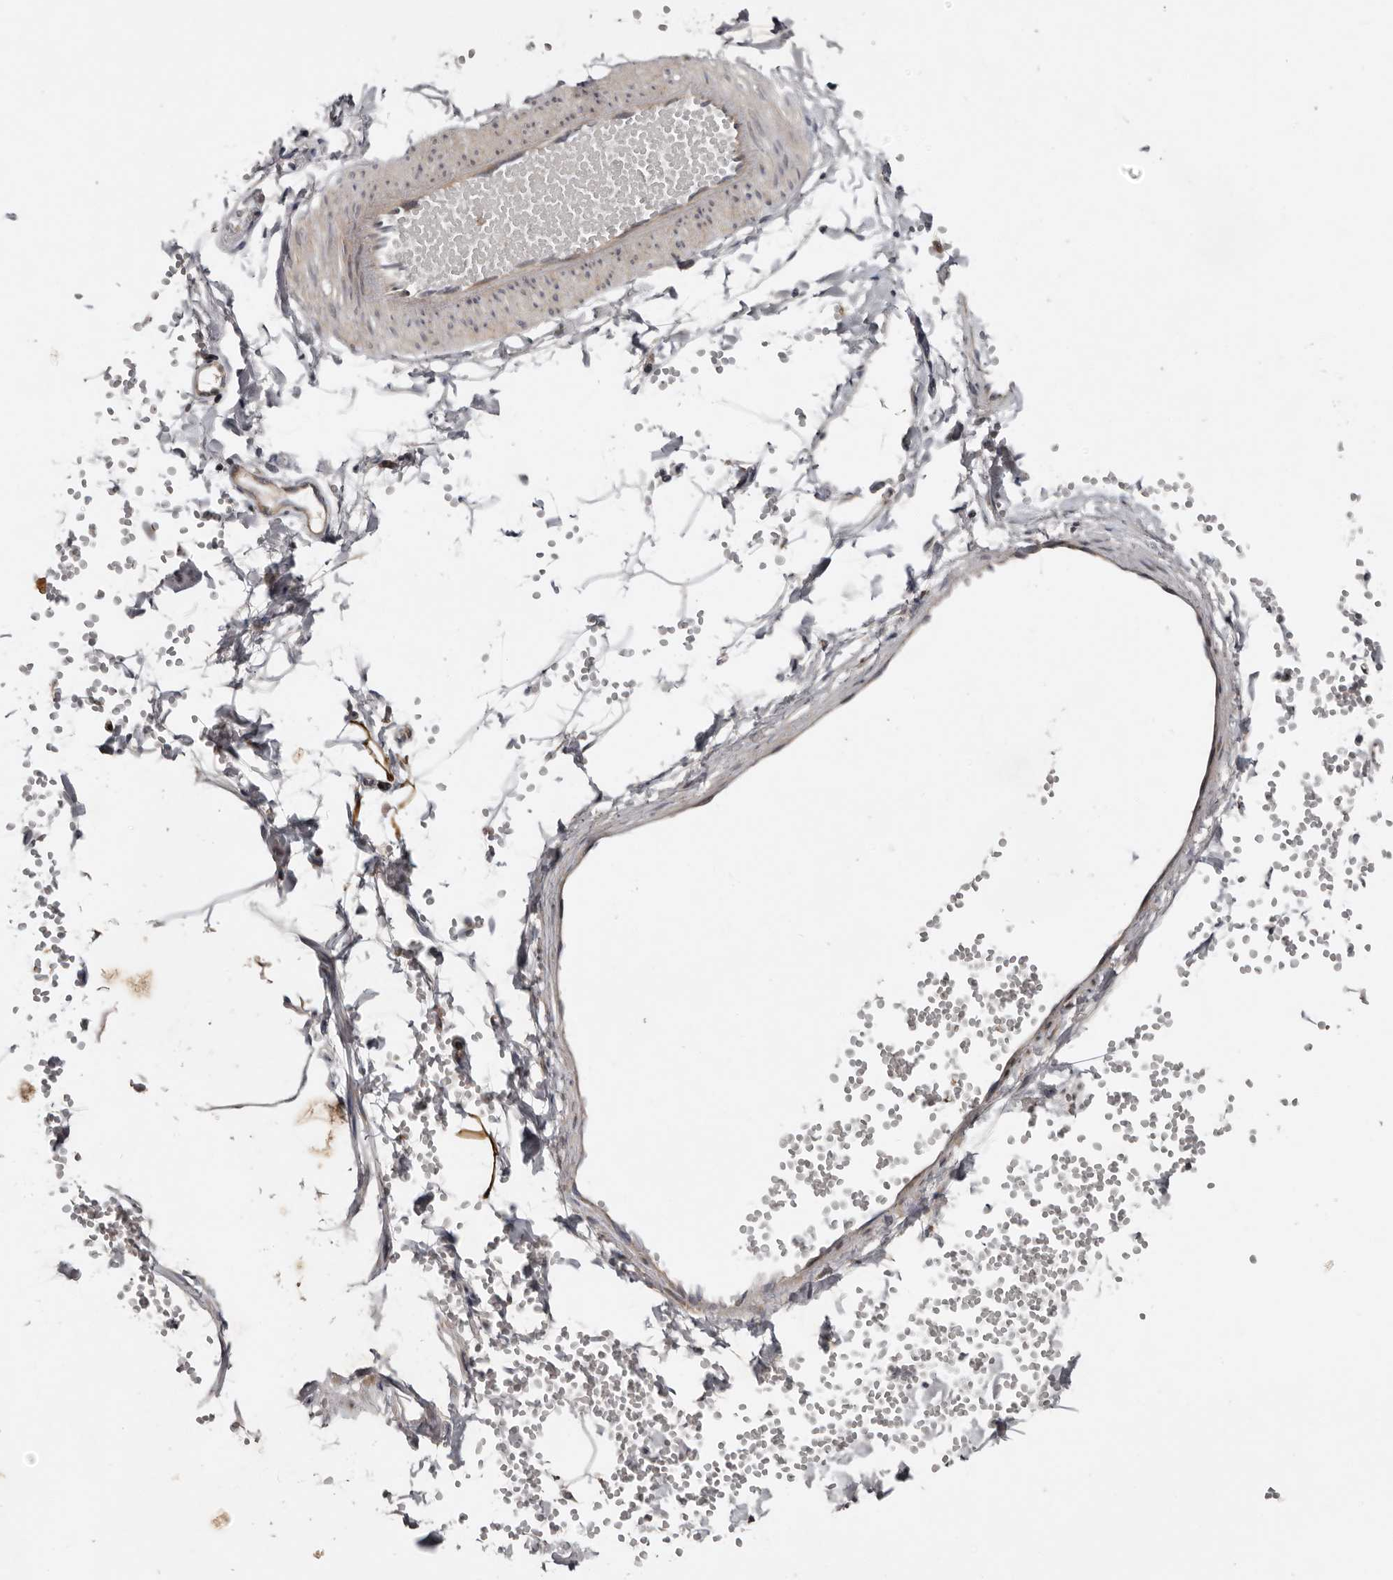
{"staining": {"intensity": "moderate", "quantity": "<25%", "location": "cytoplasmic/membranous"}, "tissue": "adipose tissue", "cell_type": "Adipocytes", "image_type": "normal", "snomed": [{"axis": "morphology", "description": "Normal tissue, NOS"}, {"axis": "topography", "description": "Breast"}], "caption": "A brown stain labels moderate cytoplasmic/membranous positivity of a protein in adipocytes of normal adipose tissue. (DAB (3,3'-diaminobenzidine) = brown stain, brightfield microscopy at high magnification).", "gene": "CHML", "patient": {"sex": "female", "age": 23}}